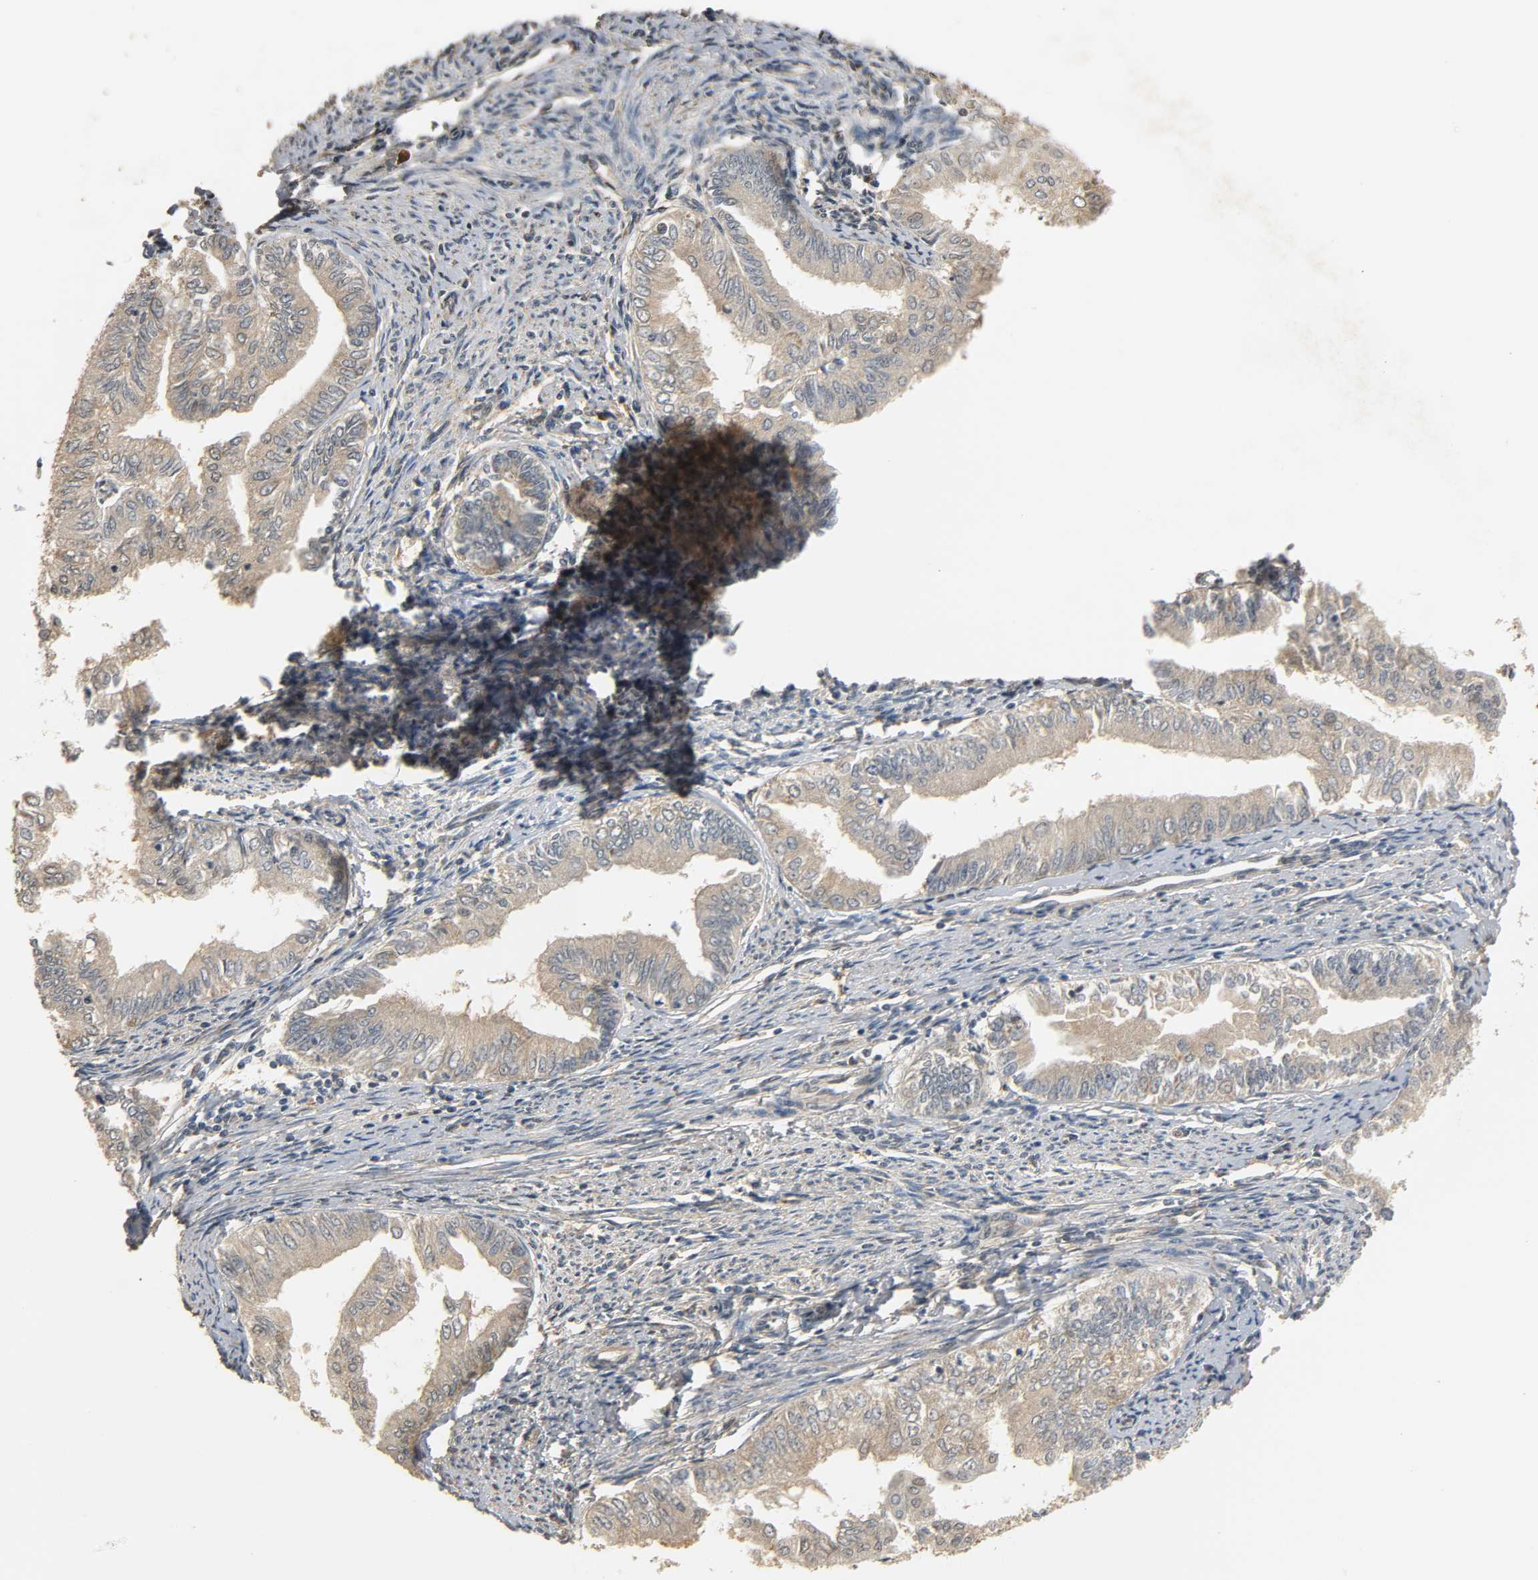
{"staining": {"intensity": "weak", "quantity": ">75%", "location": "cytoplasmic/membranous"}, "tissue": "endometrial cancer", "cell_type": "Tumor cells", "image_type": "cancer", "snomed": [{"axis": "morphology", "description": "Adenocarcinoma, NOS"}, {"axis": "topography", "description": "Endometrium"}], "caption": "Brown immunohistochemical staining in endometrial cancer displays weak cytoplasmic/membranous staining in approximately >75% of tumor cells.", "gene": "ZFPM2", "patient": {"sex": "female", "age": 66}}